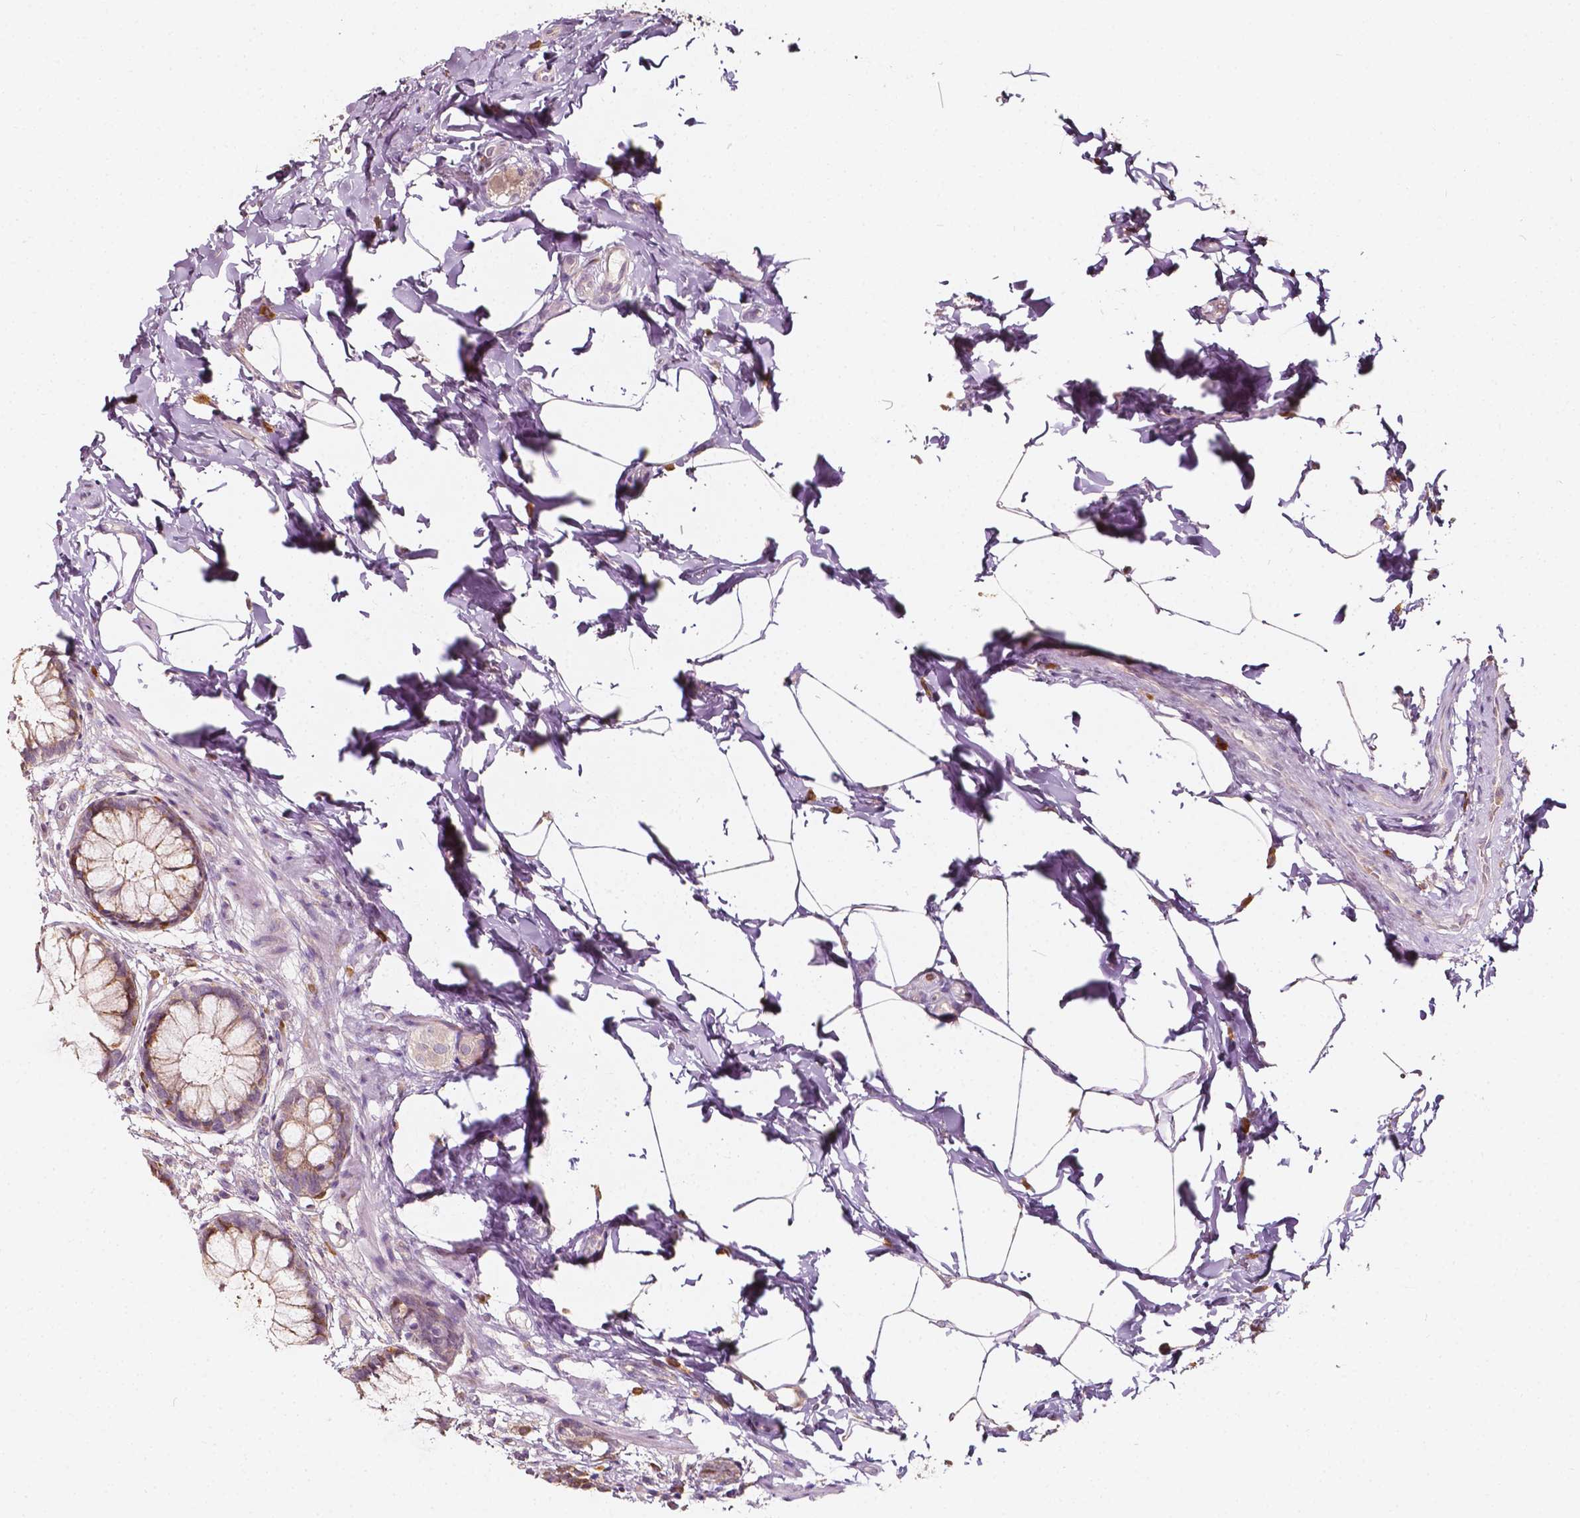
{"staining": {"intensity": "weak", "quantity": ">75%", "location": "cytoplasmic/membranous"}, "tissue": "rectum", "cell_type": "Glandular cells", "image_type": "normal", "snomed": [{"axis": "morphology", "description": "Normal tissue, NOS"}, {"axis": "topography", "description": "Rectum"}], "caption": "Glandular cells reveal low levels of weak cytoplasmic/membranous positivity in about >75% of cells in benign human rectum. The protein of interest is shown in brown color, while the nuclei are stained blue.", "gene": "NPC1L1", "patient": {"sex": "female", "age": 62}}